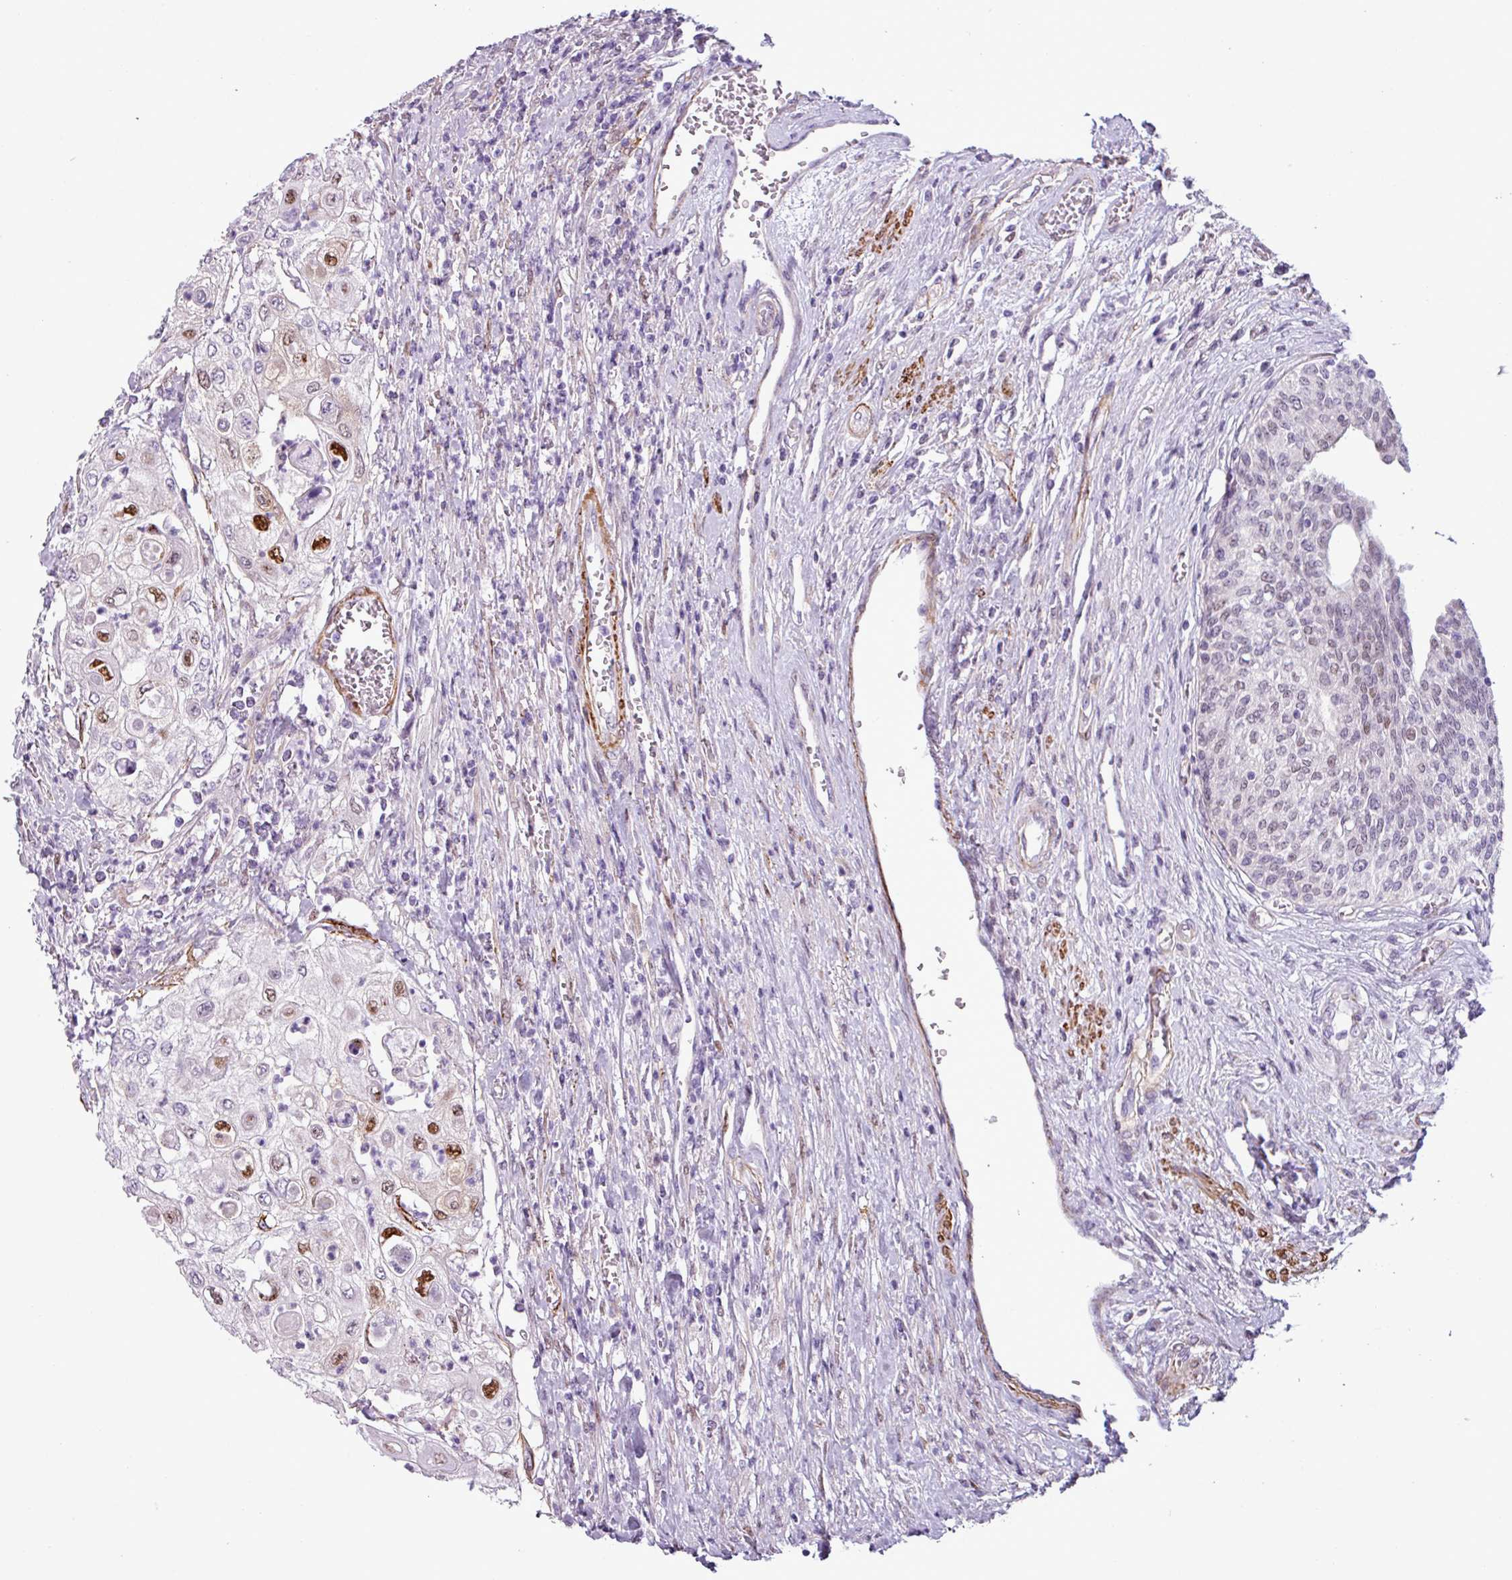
{"staining": {"intensity": "strong", "quantity": "<25%", "location": "nuclear"}, "tissue": "urothelial cancer", "cell_type": "Tumor cells", "image_type": "cancer", "snomed": [{"axis": "morphology", "description": "Urothelial carcinoma, High grade"}, {"axis": "topography", "description": "Urinary bladder"}], "caption": "Urothelial cancer was stained to show a protein in brown. There is medium levels of strong nuclear positivity in about <25% of tumor cells. (DAB = brown stain, brightfield microscopy at high magnification).", "gene": "ATP10A", "patient": {"sex": "female", "age": 79}}